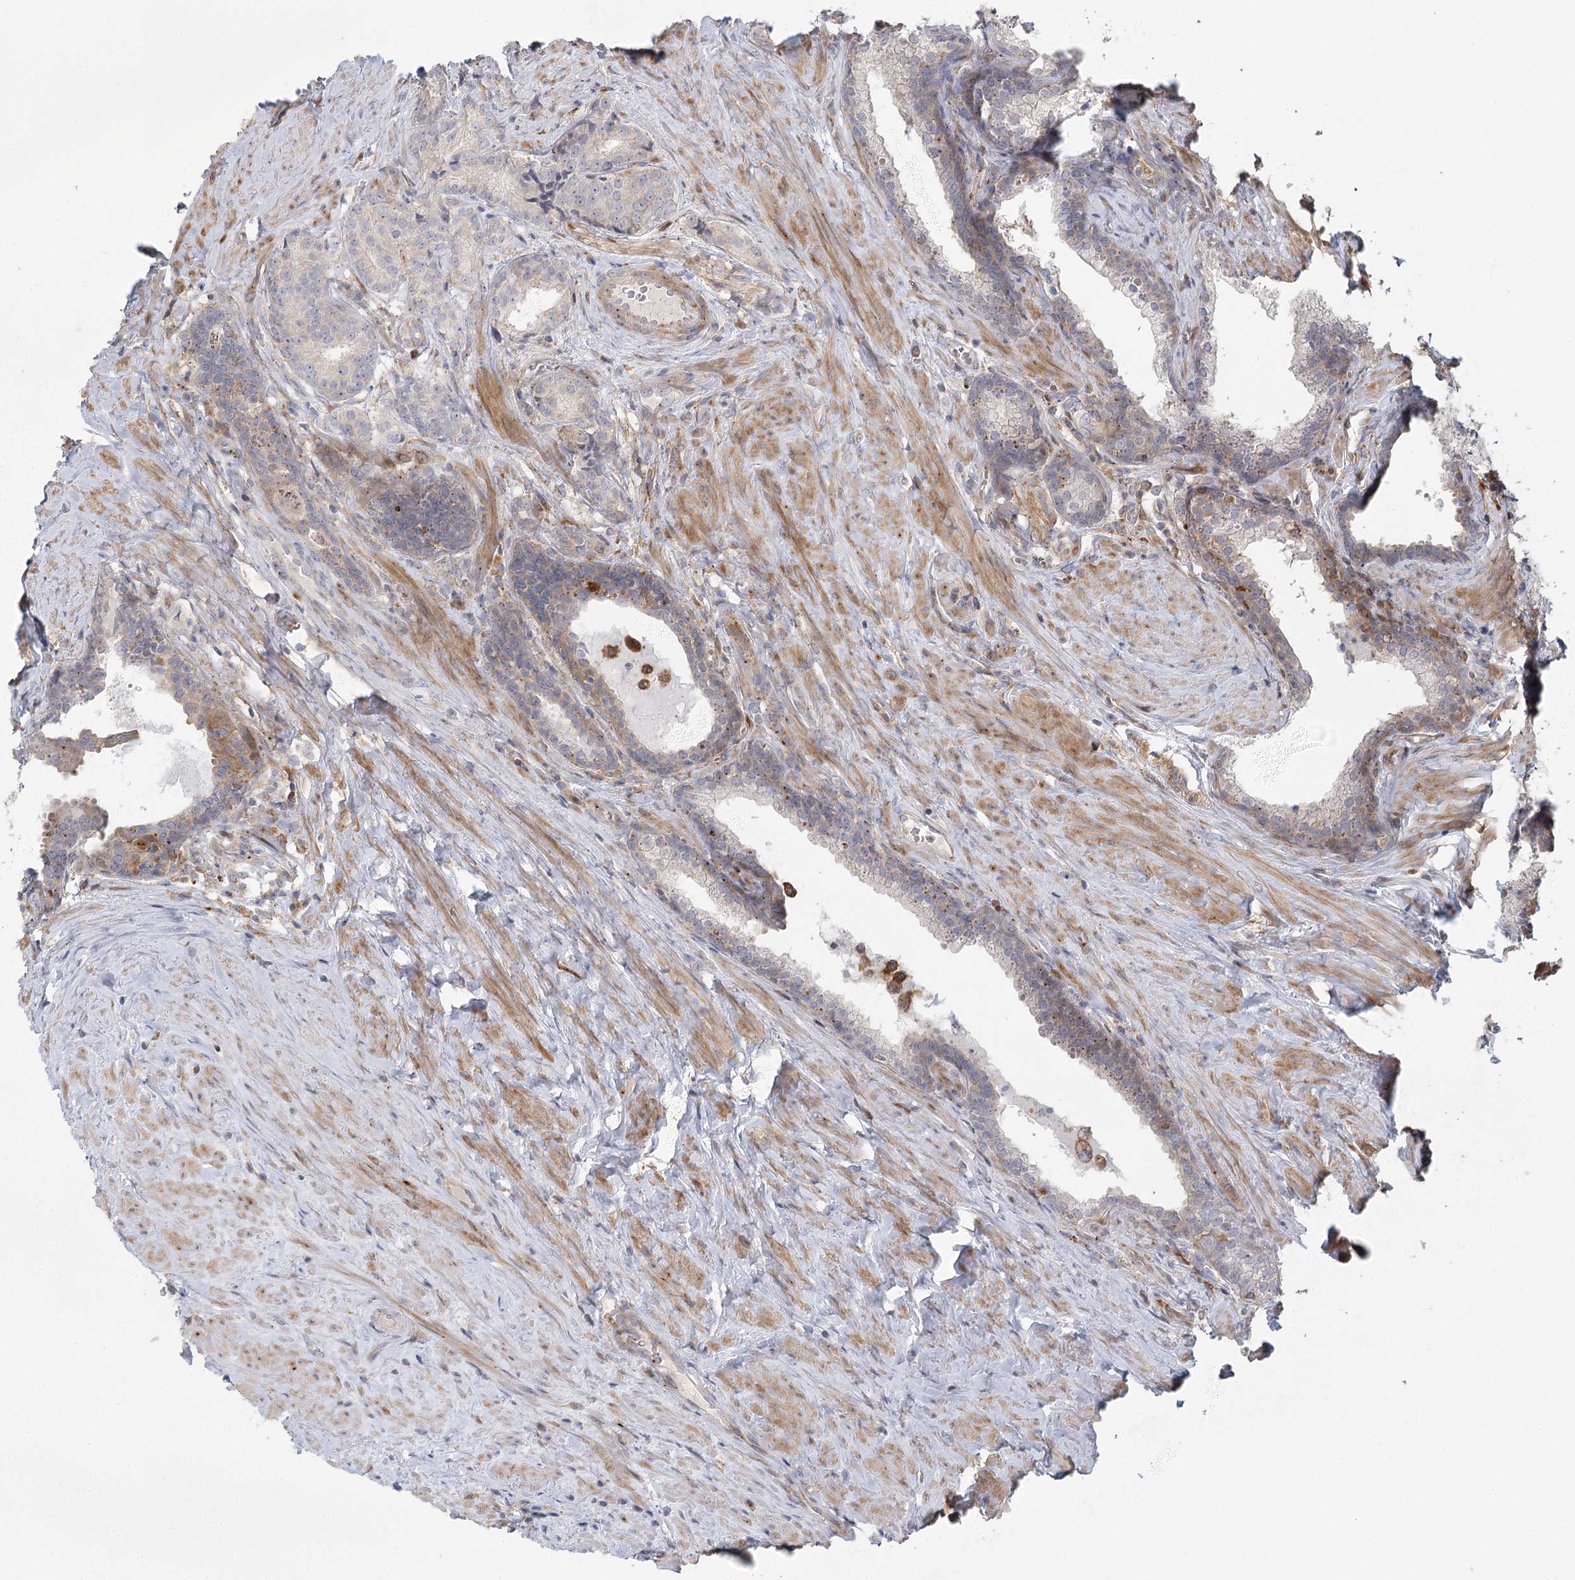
{"staining": {"intensity": "negative", "quantity": "none", "location": "none"}, "tissue": "prostate cancer", "cell_type": "Tumor cells", "image_type": "cancer", "snomed": [{"axis": "morphology", "description": "Adenocarcinoma, Low grade"}, {"axis": "topography", "description": "Prostate"}], "caption": "Micrograph shows no significant protein positivity in tumor cells of prostate low-grade adenocarcinoma. (Immunohistochemistry, brightfield microscopy, high magnification).", "gene": "FAM110C", "patient": {"sex": "male", "age": 71}}